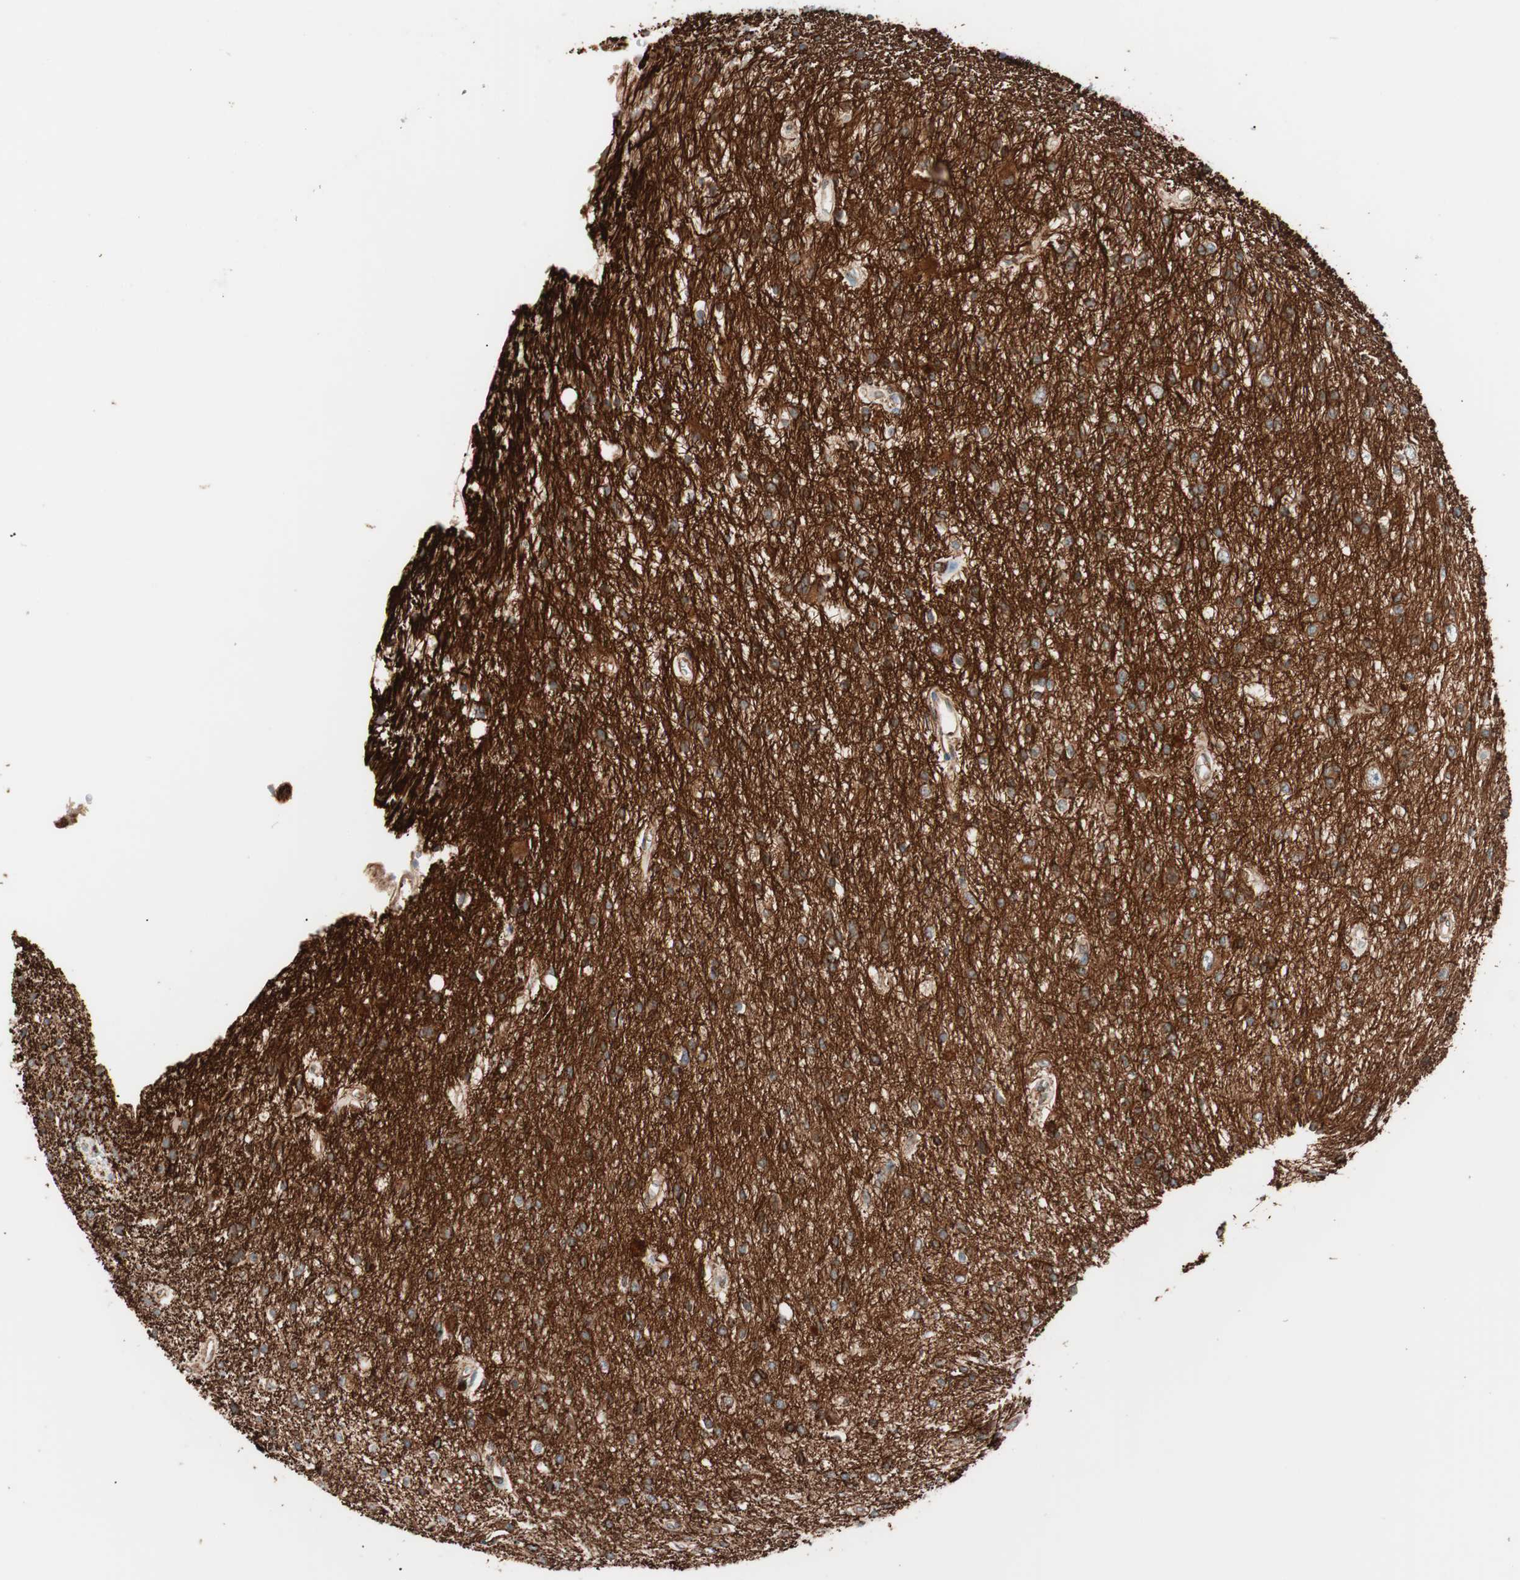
{"staining": {"intensity": "strong", "quantity": ">75%", "location": "cytoplasmic/membranous"}, "tissue": "glioma", "cell_type": "Tumor cells", "image_type": "cancer", "snomed": [{"axis": "morphology", "description": "Glioma, malignant, High grade"}, {"axis": "topography", "description": "Brain"}], "caption": "Human glioma stained with a brown dye exhibits strong cytoplasmic/membranous positive positivity in about >75% of tumor cells.", "gene": "VEGFA", "patient": {"sex": "male", "age": 47}}